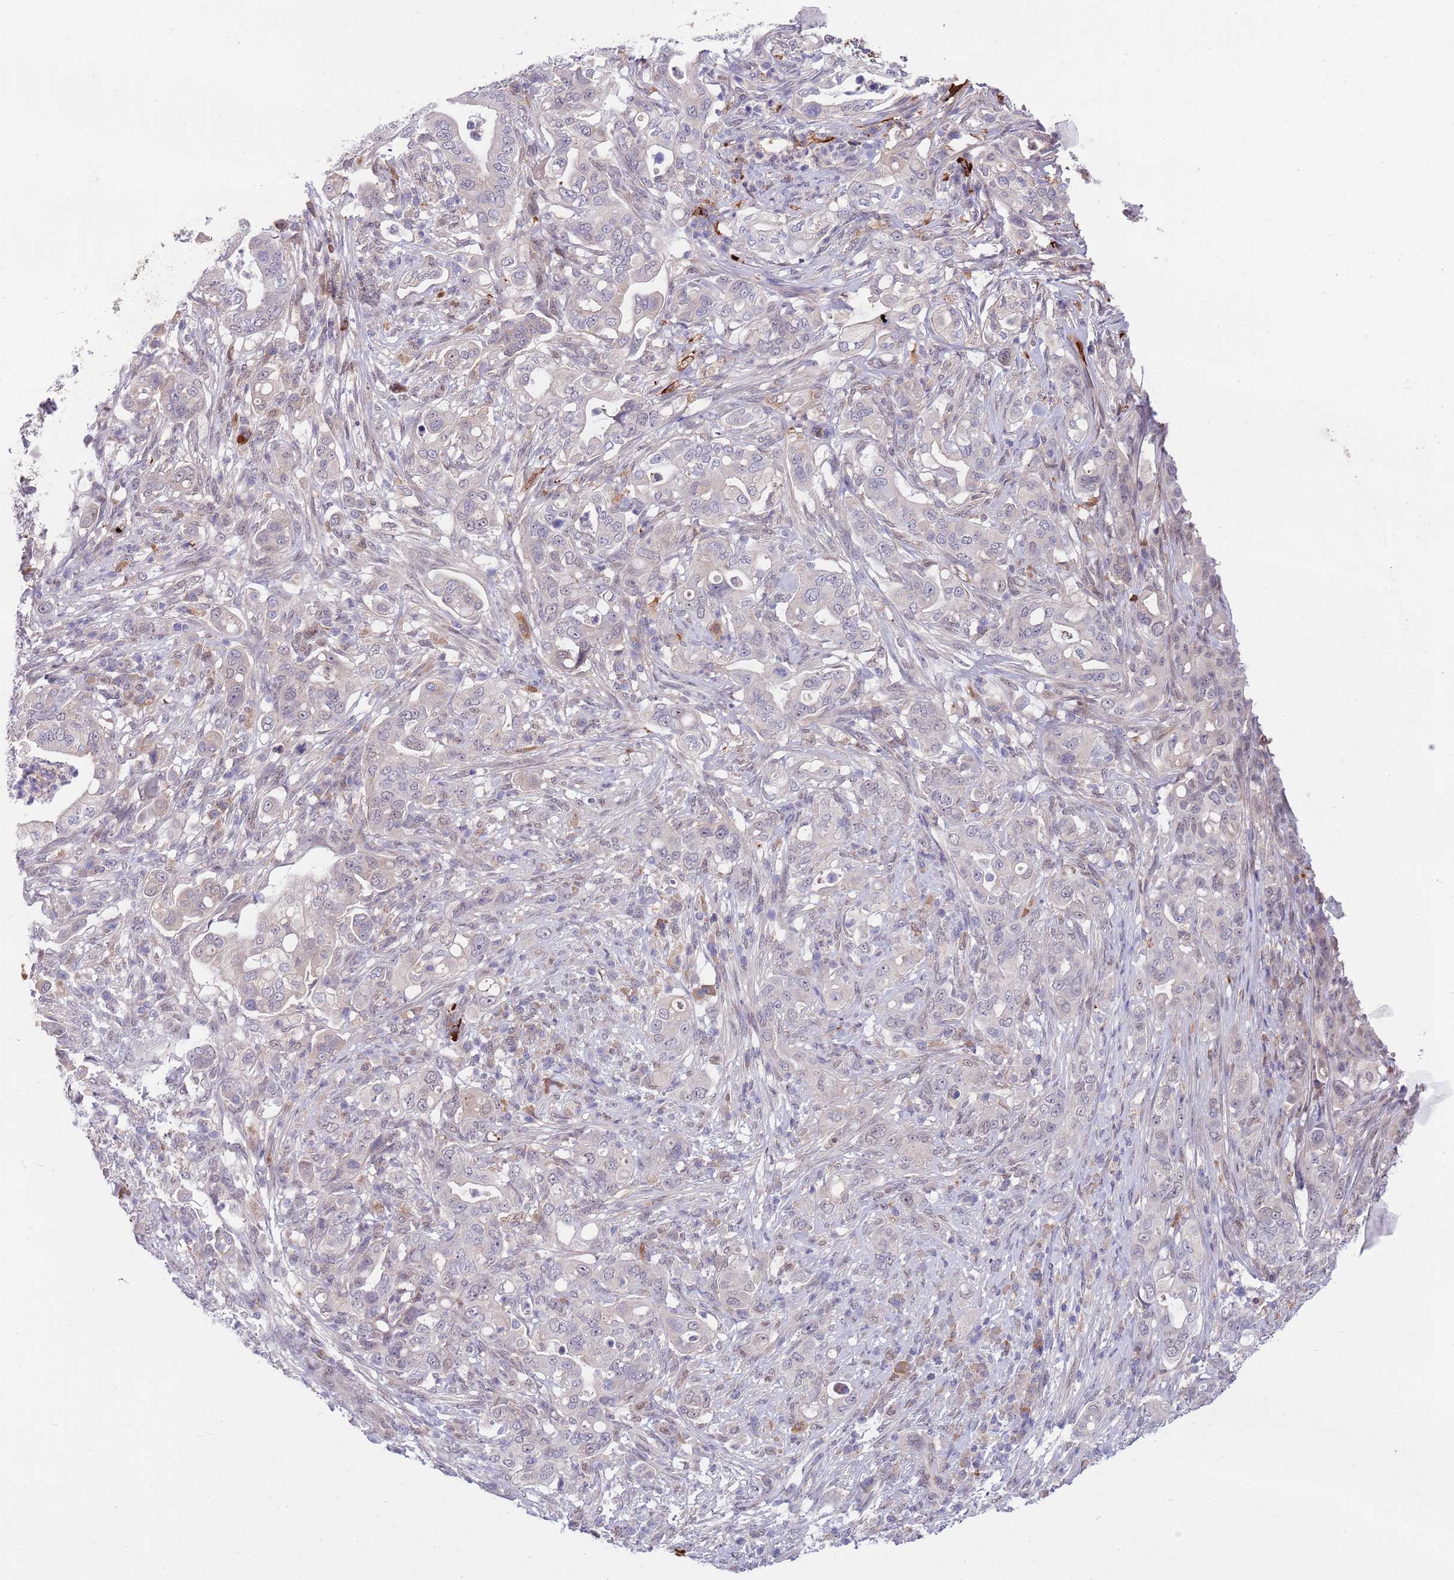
{"staining": {"intensity": "negative", "quantity": "none", "location": "none"}, "tissue": "pancreatic cancer", "cell_type": "Tumor cells", "image_type": "cancer", "snomed": [{"axis": "morphology", "description": "Normal tissue, NOS"}, {"axis": "morphology", "description": "Adenocarcinoma, NOS"}, {"axis": "topography", "description": "Lymph node"}, {"axis": "topography", "description": "Pancreas"}], "caption": "Human pancreatic cancer stained for a protein using immunohistochemistry (IHC) reveals no staining in tumor cells.", "gene": "NLRP6", "patient": {"sex": "female", "age": 67}}